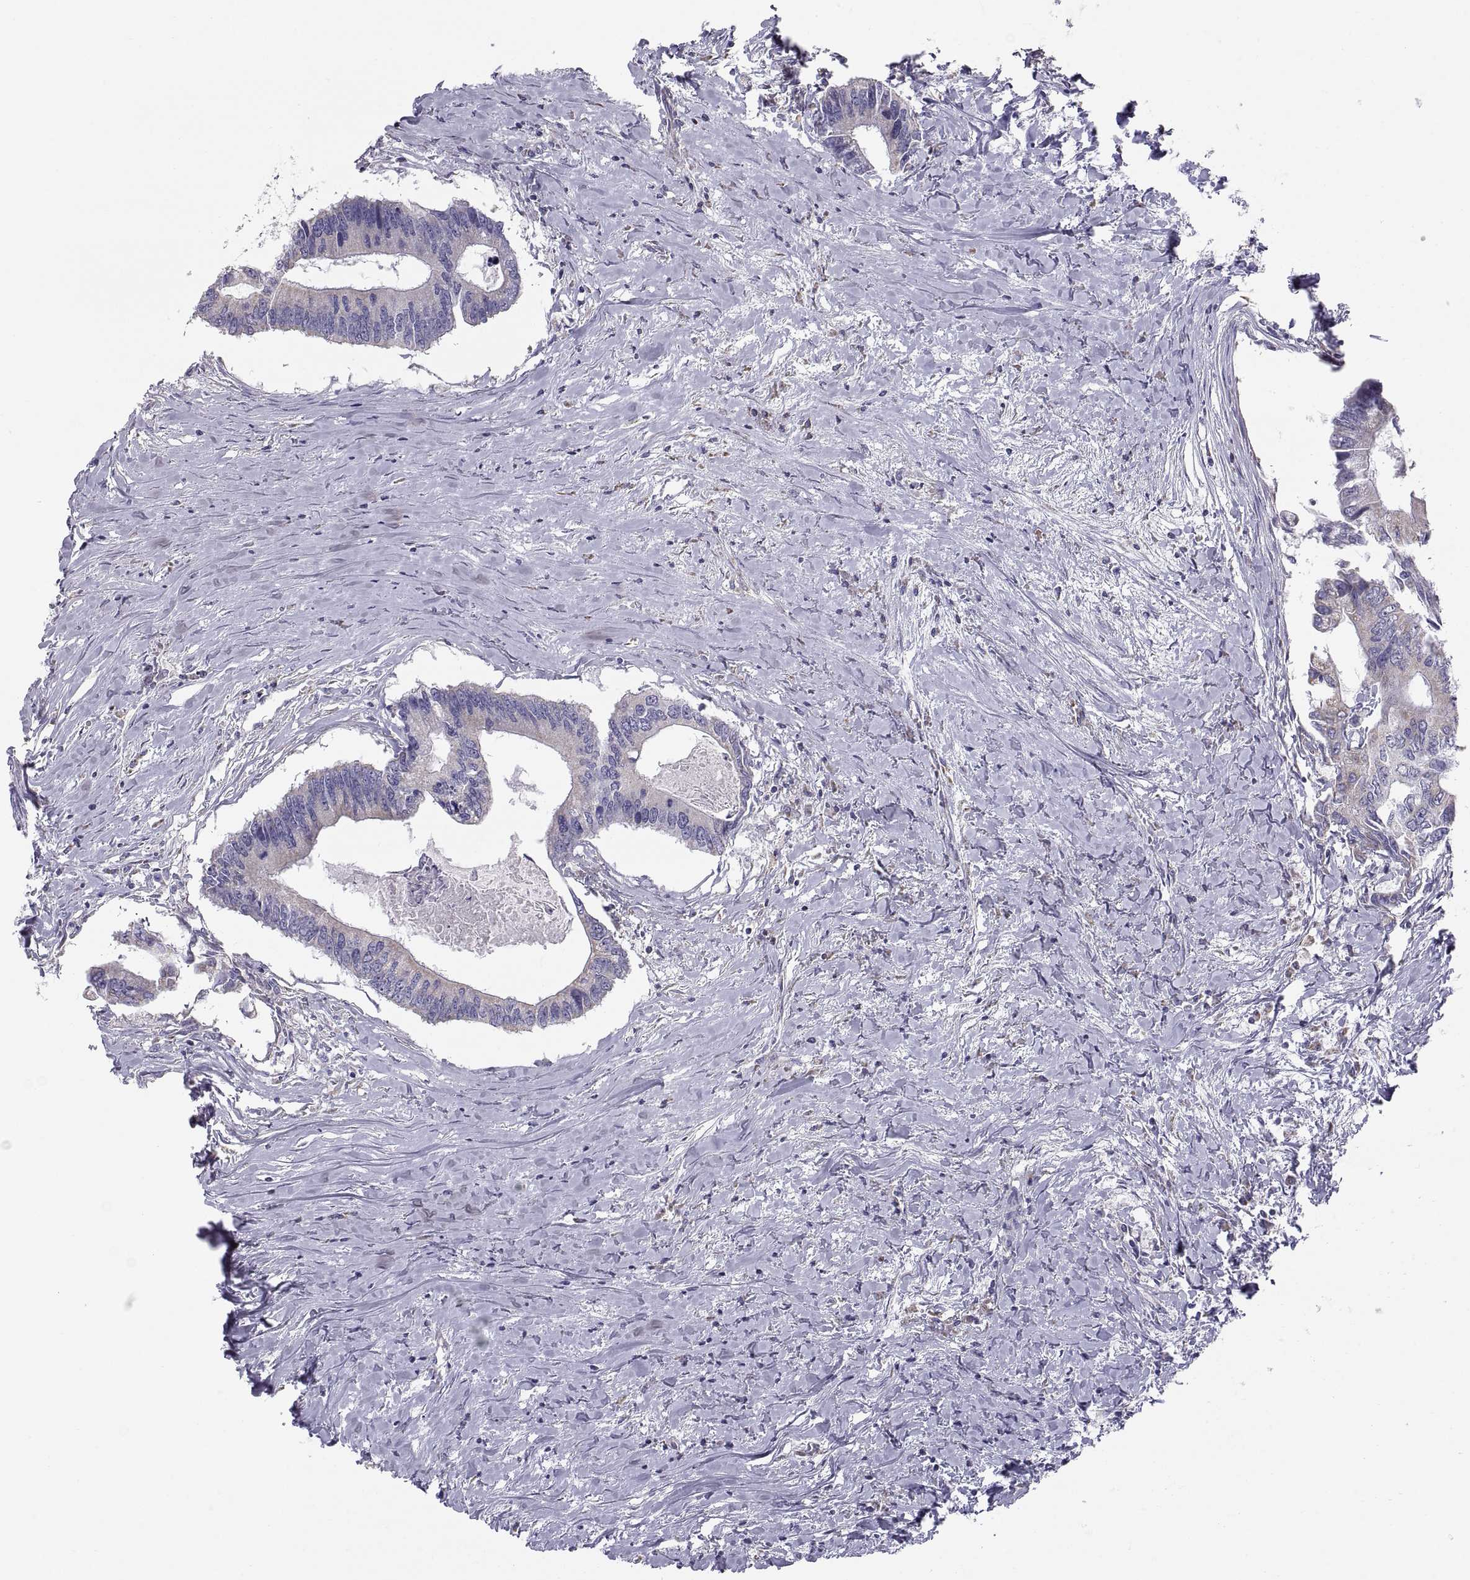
{"staining": {"intensity": "negative", "quantity": "none", "location": "none"}, "tissue": "colorectal cancer", "cell_type": "Tumor cells", "image_type": "cancer", "snomed": [{"axis": "morphology", "description": "Adenocarcinoma, NOS"}, {"axis": "topography", "description": "Colon"}], "caption": "A micrograph of human colorectal adenocarcinoma is negative for staining in tumor cells.", "gene": "TNNC1", "patient": {"sex": "male", "age": 53}}